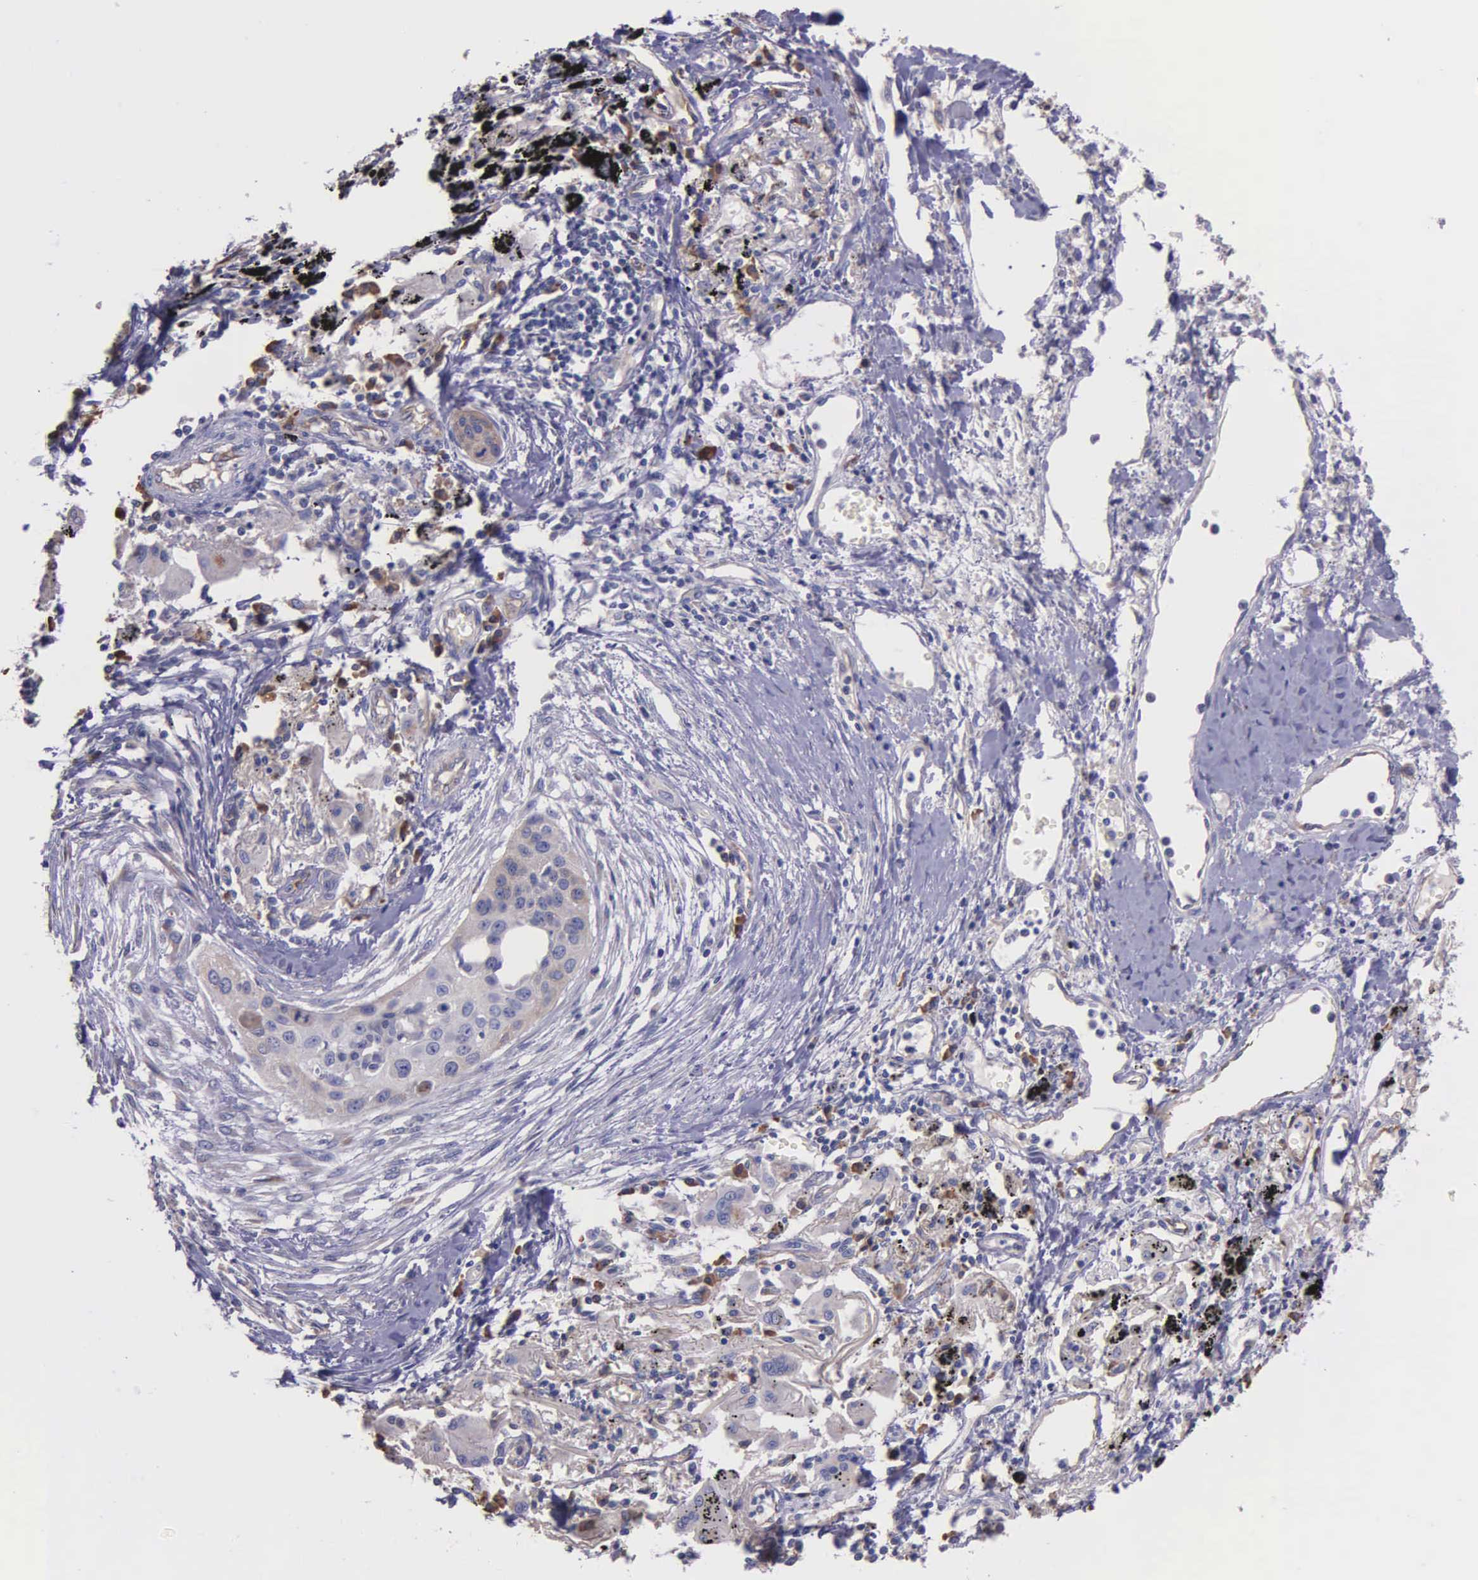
{"staining": {"intensity": "weak", "quantity": ">75%", "location": "cytoplasmic/membranous"}, "tissue": "lung cancer", "cell_type": "Tumor cells", "image_type": "cancer", "snomed": [{"axis": "morphology", "description": "Squamous cell carcinoma, NOS"}, {"axis": "topography", "description": "Lung"}], "caption": "The histopathology image reveals a brown stain indicating the presence of a protein in the cytoplasmic/membranous of tumor cells in squamous cell carcinoma (lung). The staining was performed using DAB (3,3'-diaminobenzidine), with brown indicating positive protein expression. Nuclei are stained blue with hematoxylin.", "gene": "ZC3H12B", "patient": {"sex": "male", "age": 71}}